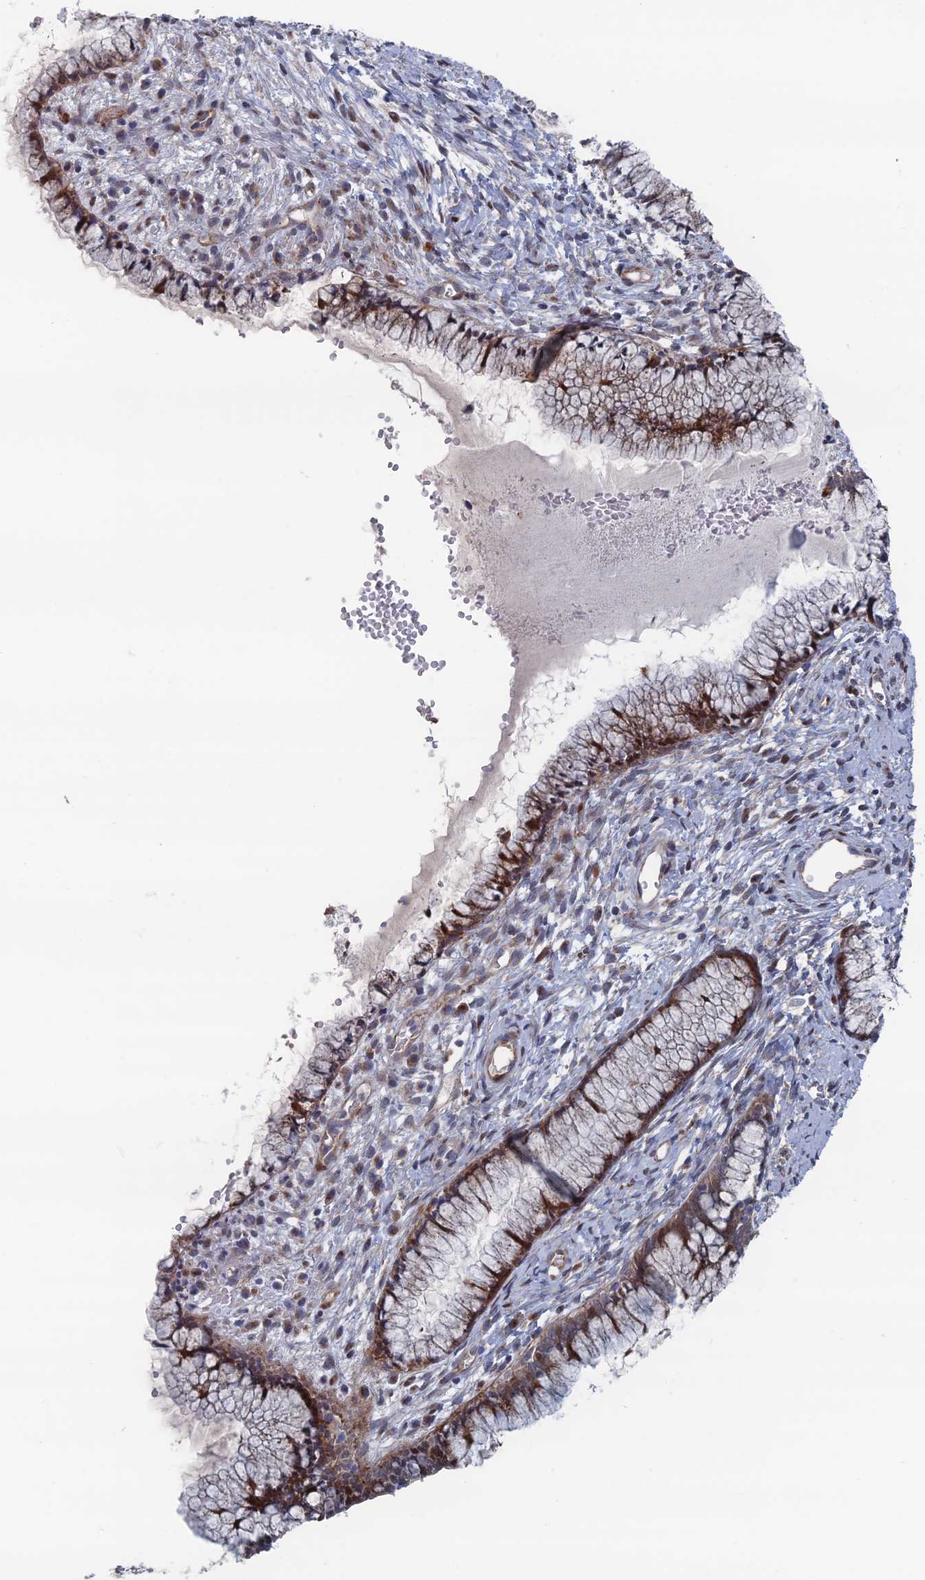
{"staining": {"intensity": "moderate", "quantity": "25%-75%", "location": "cytoplasmic/membranous,nuclear"}, "tissue": "cervix", "cell_type": "Glandular cells", "image_type": "normal", "snomed": [{"axis": "morphology", "description": "Normal tissue, NOS"}, {"axis": "topography", "description": "Cervix"}], "caption": "Immunohistochemical staining of unremarkable human cervix demonstrates medium levels of moderate cytoplasmic/membranous,nuclear positivity in approximately 25%-75% of glandular cells.", "gene": "GTF2IRD1", "patient": {"sex": "female", "age": 42}}